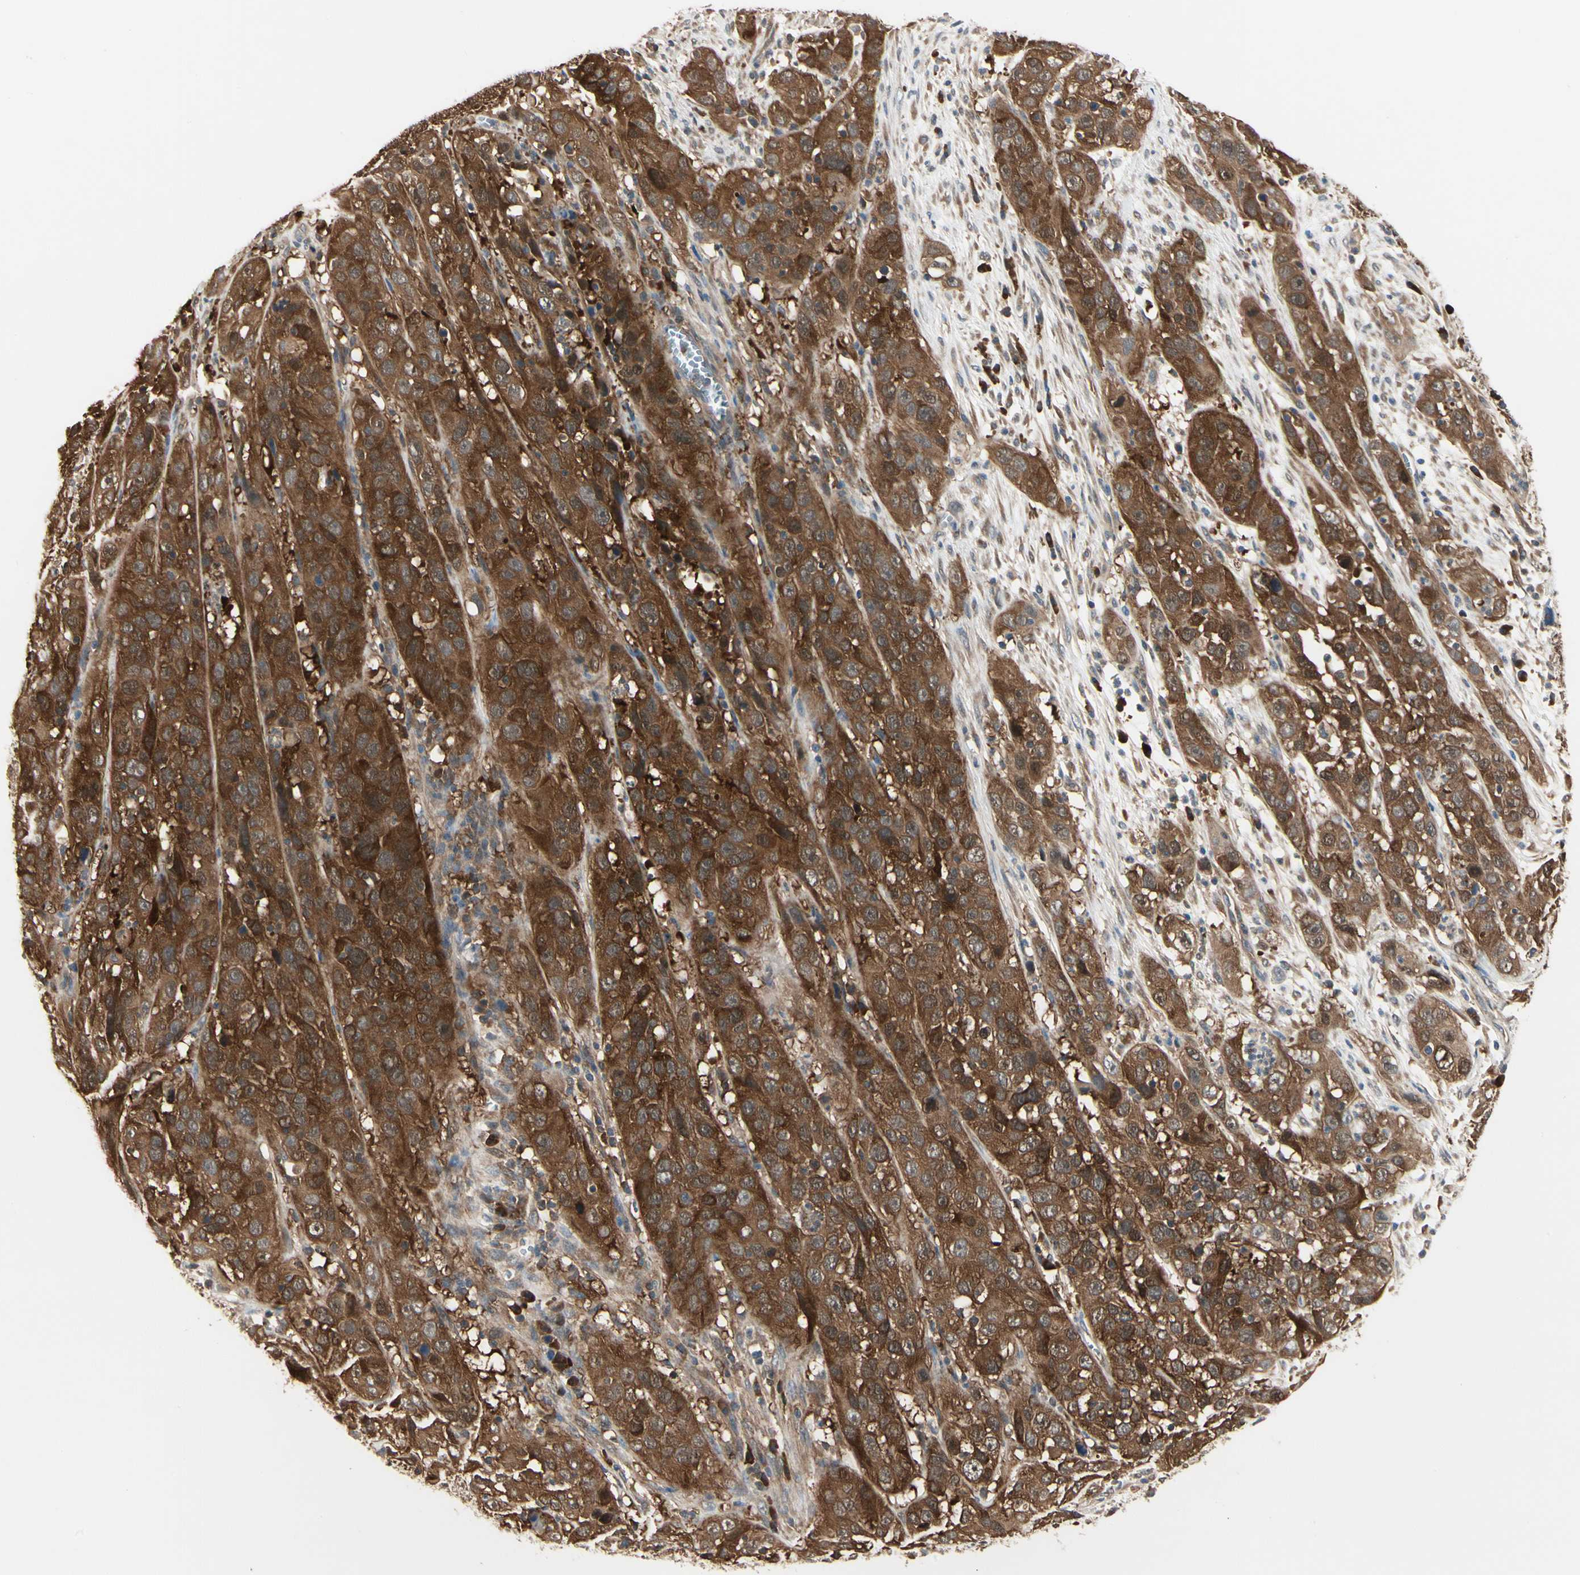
{"staining": {"intensity": "strong", "quantity": ">75%", "location": "cytoplasmic/membranous"}, "tissue": "cervical cancer", "cell_type": "Tumor cells", "image_type": "cancer", "snomed": [{"axis": "morphology", "description": "Squamous cell carcinoma, NOS"}, {"axis": "topography", "description": "Cervix"}], "caption": "Immunohistochemical staining of cervical cancer reveals high levels of strong cytoplasmic/membranous expression in approximately >75% of tumor cells. (IHC, brightfield microscopy, high magnification).", "gene": "NME1-NME2", "patient": {"sex": "female", "age": 32}}